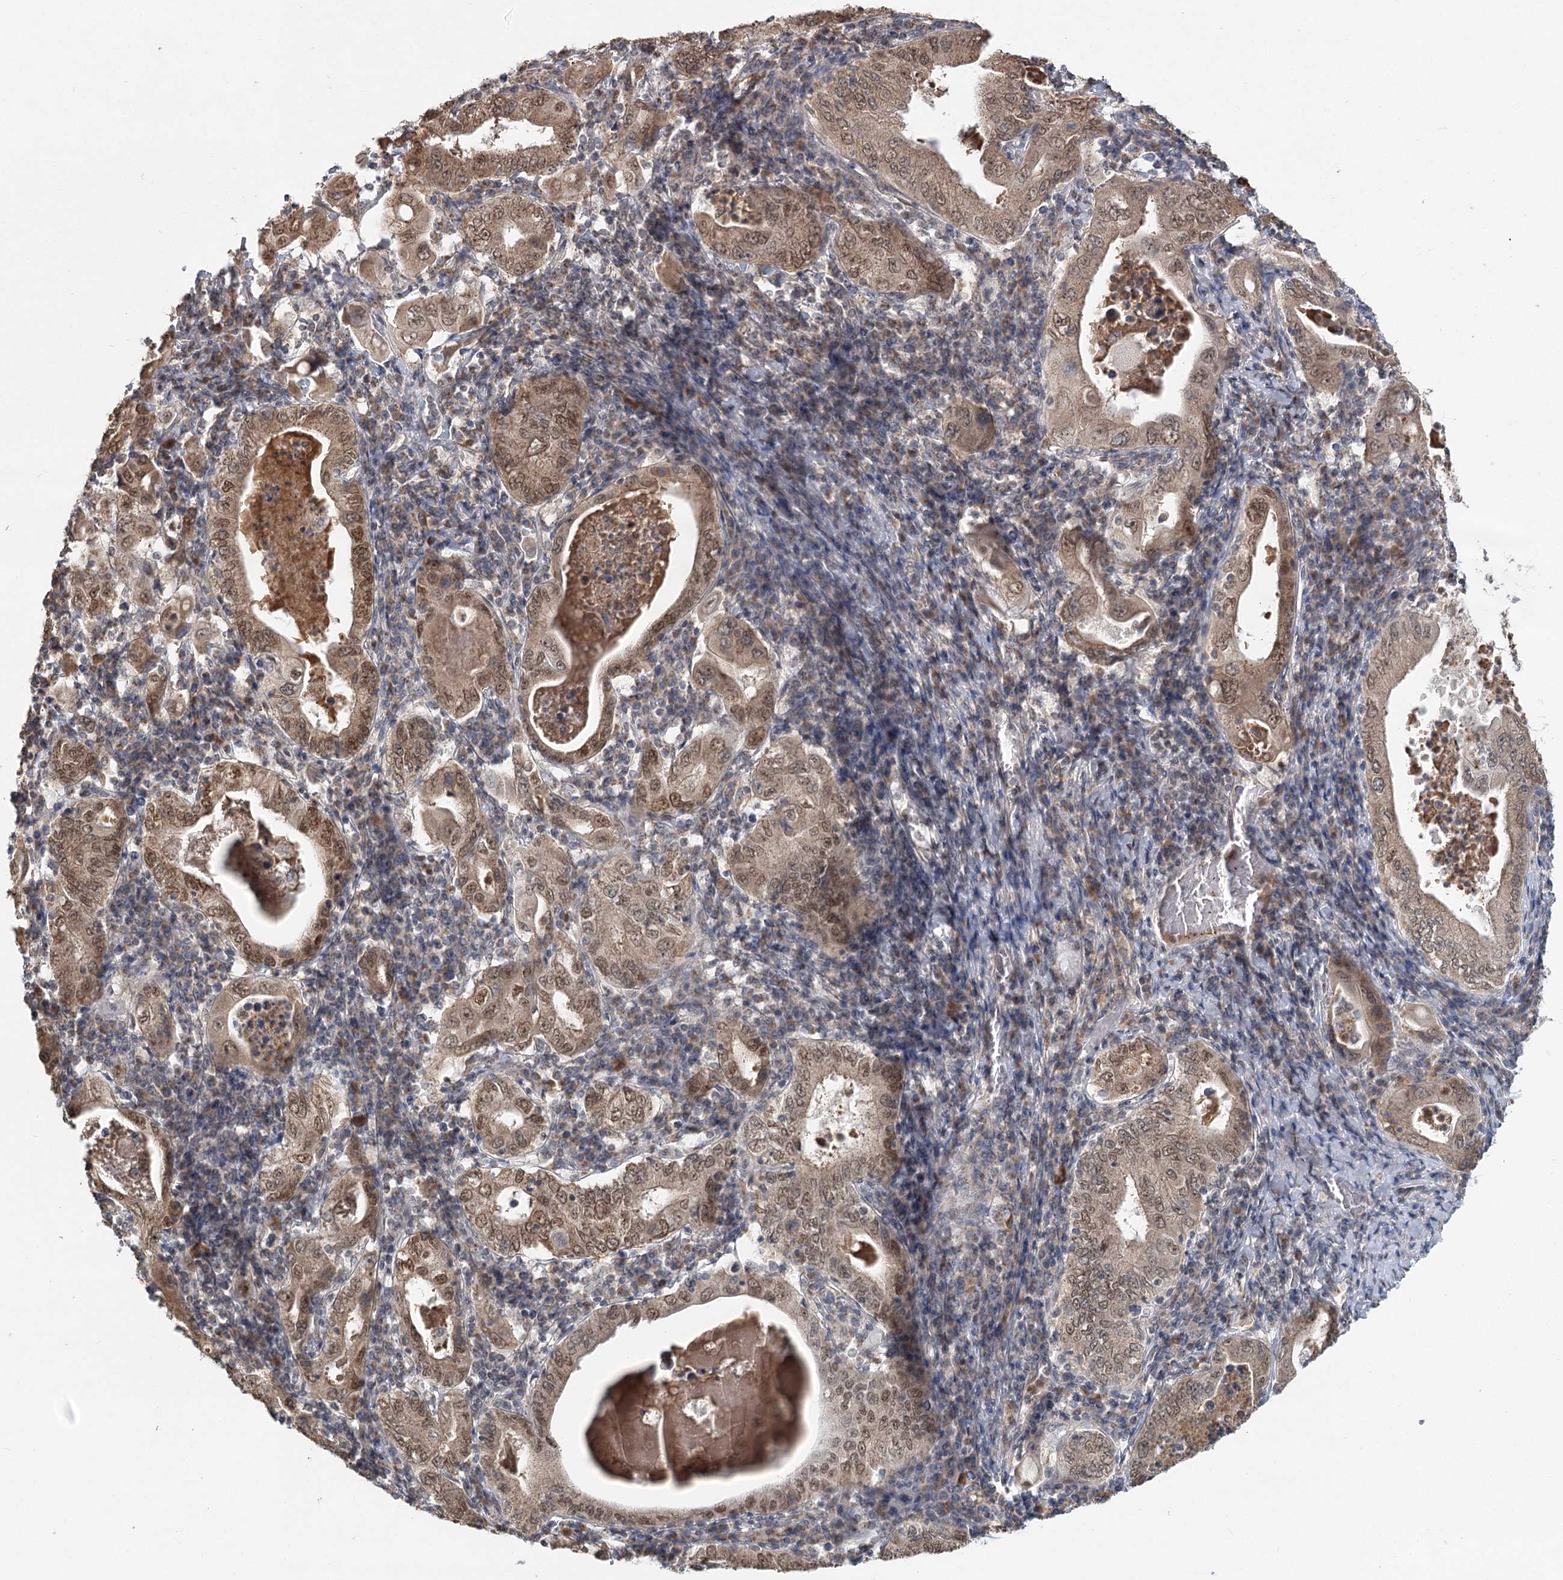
{"staining": {"intensity": "moderate", "quantity": ">75%", "location": "cytoplasmic/membranous,nuclear"}, "tissue": "stomach cancer", "cell_type": "Tumor cells", "image_type": "cancer", "snomed": [{"axis": "morphology", "description": "Normal tissue, NOS"}, {"axis": "morphology", "description": "Adenocarcinoma, NOS"}, {"axis": "topography", "description": "Esophagus"}, {"axis": "topography", "description": "Stomach, upper"}, {"axis": "topography", "description": "Peripheral nerve tissue"}], "caption": "Adenocarcinoma (stomach) stained with DAB IHC exhibits medium levels of moderate cytoplasmic/membranous and nuclear positivity in about >75% of tumor cells. Nuclei are stained in blue.", "gene": "GPALPP1", "patient": {"sex": "male", "age": 62}}